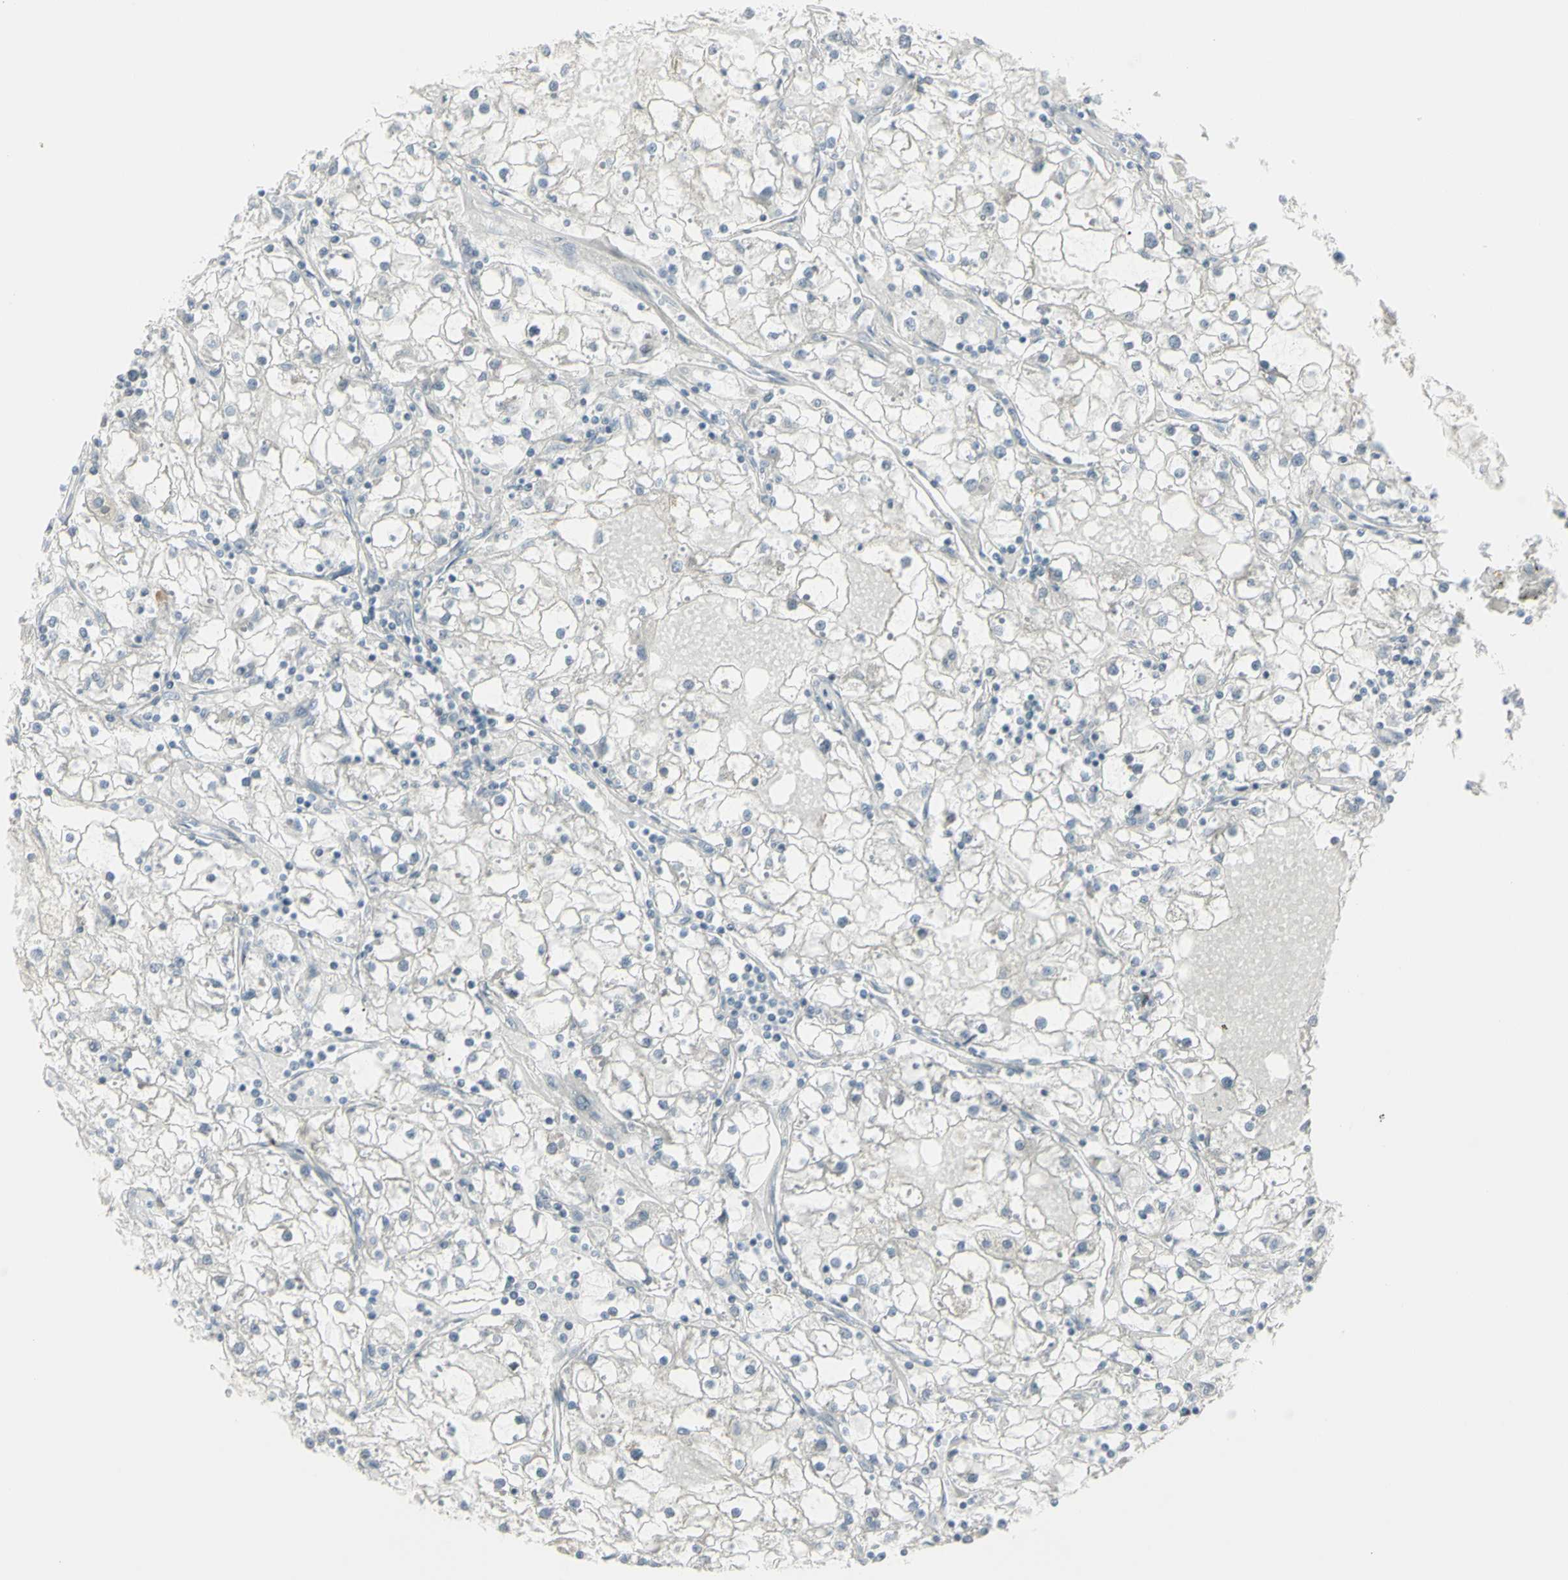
{"staining": {"intensity": "negative", "quantity": "none", "location": "none"}, "tissue": "renal cancer", "cell_type": "Tumor cells", "image_type": "cancer", "snomed": [{"axis": "morphology", "description": "Adenocarcinoma, NOS"}, {"axis": "topography", "description": "Kidney"}], "caption": "Tumor cells show no significant positivity in renal cancer.", "gene": "PIP", "patient": {"sex": "male", "age": 56}}